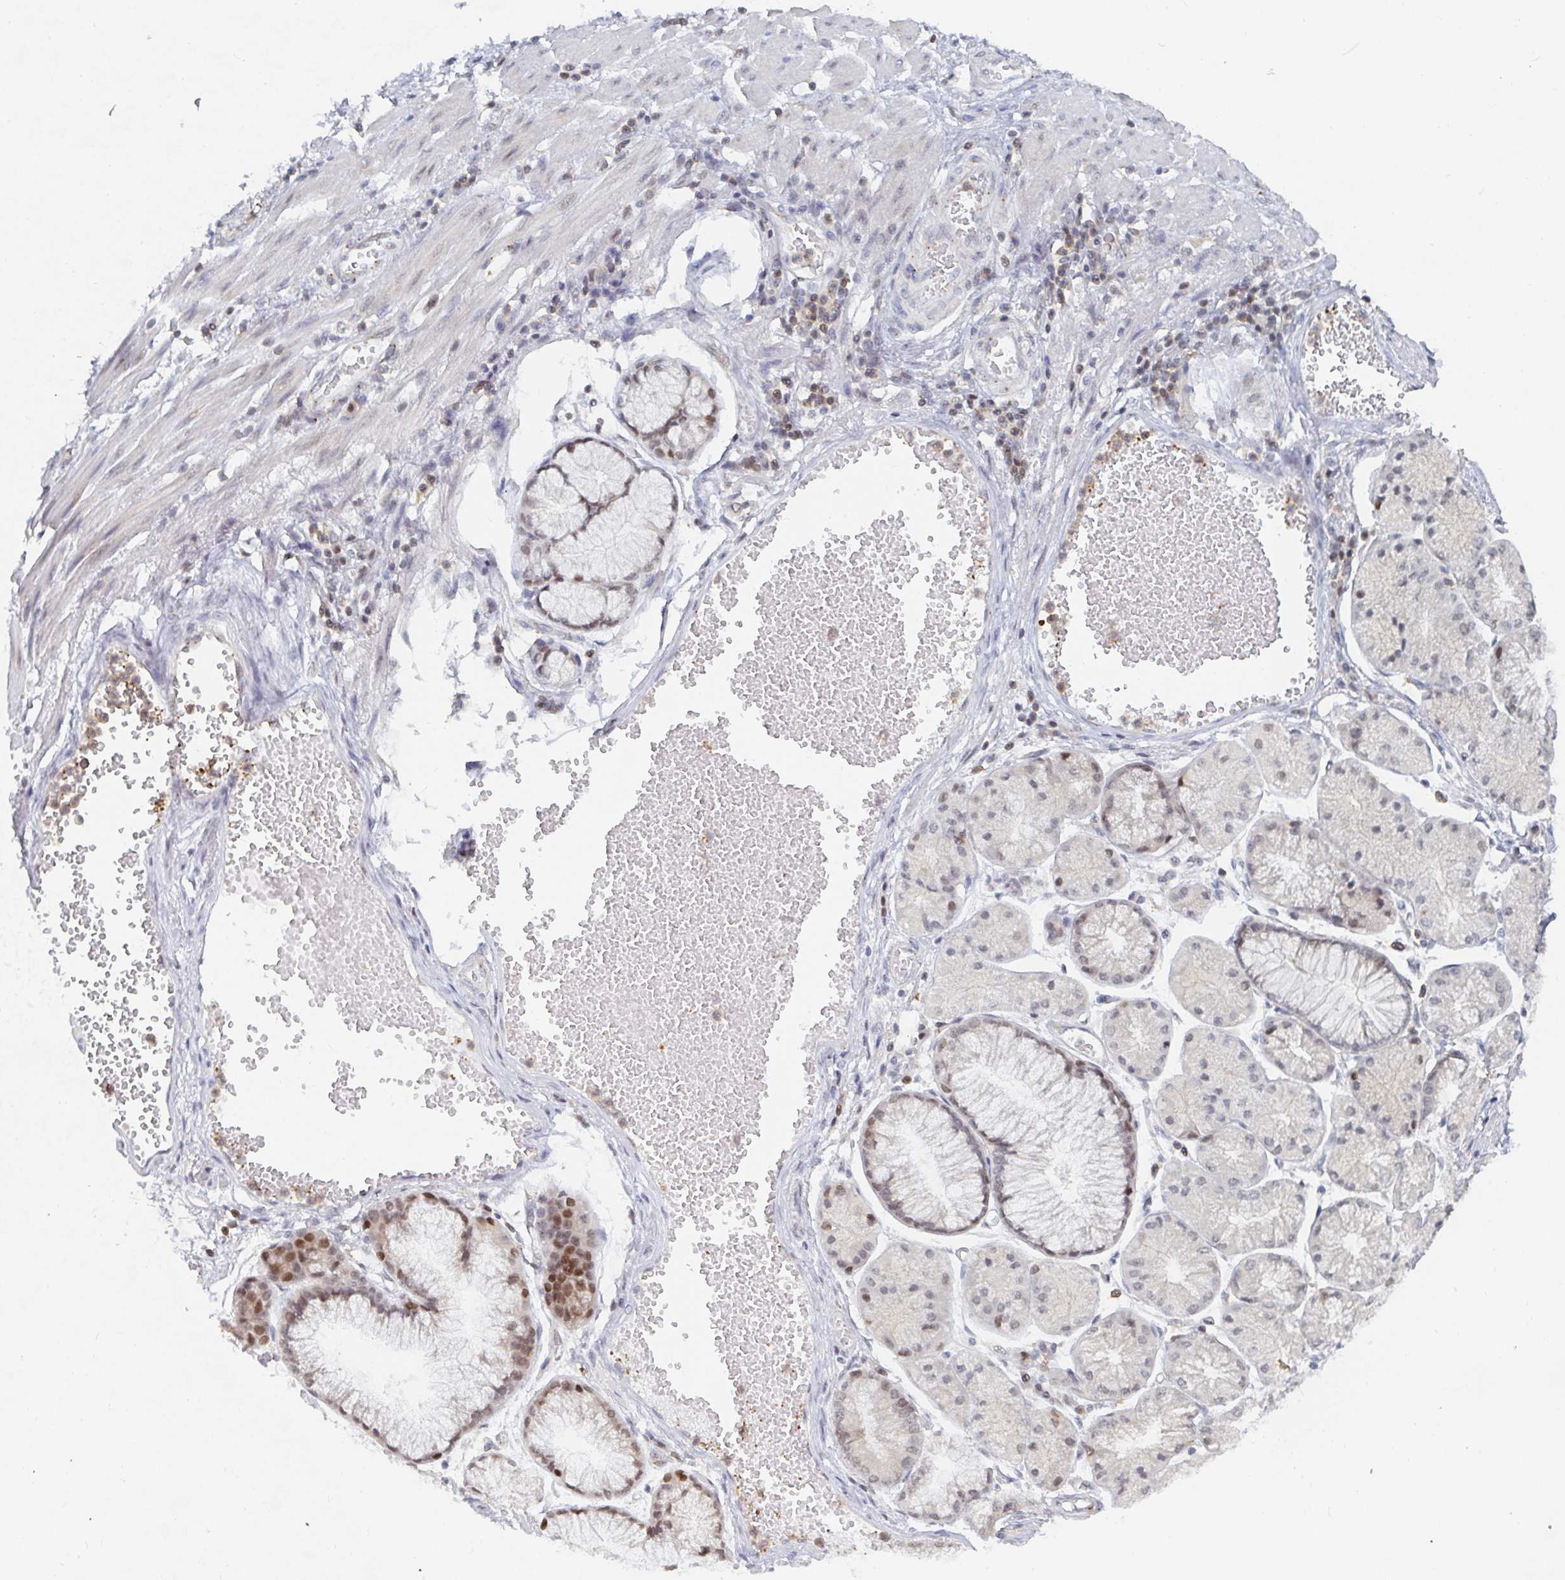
{"staining": {"intensity": "moderate", "quantity": "25%-75%", "location": "nuclear"}, "tissue": "stomach cancer", "cell_type": "Tumor cells", "image_type": "cancer", "snomed": [{"axis": "morphology", "description": "Adenocarcinoma, NOS"}, {"axis": "topography", "description": "Stomach, upper"}], "caption": "Tumor cells exhibit medium levels of moderate nuclear positivity in approximately 25%-75% of cells in stomach adenocarcinoma. The protein of interest is shown in brown color, while the nuclei are stained blue.", "gene": "CHD2", "patient": {"sex": "male", "age": 69}}